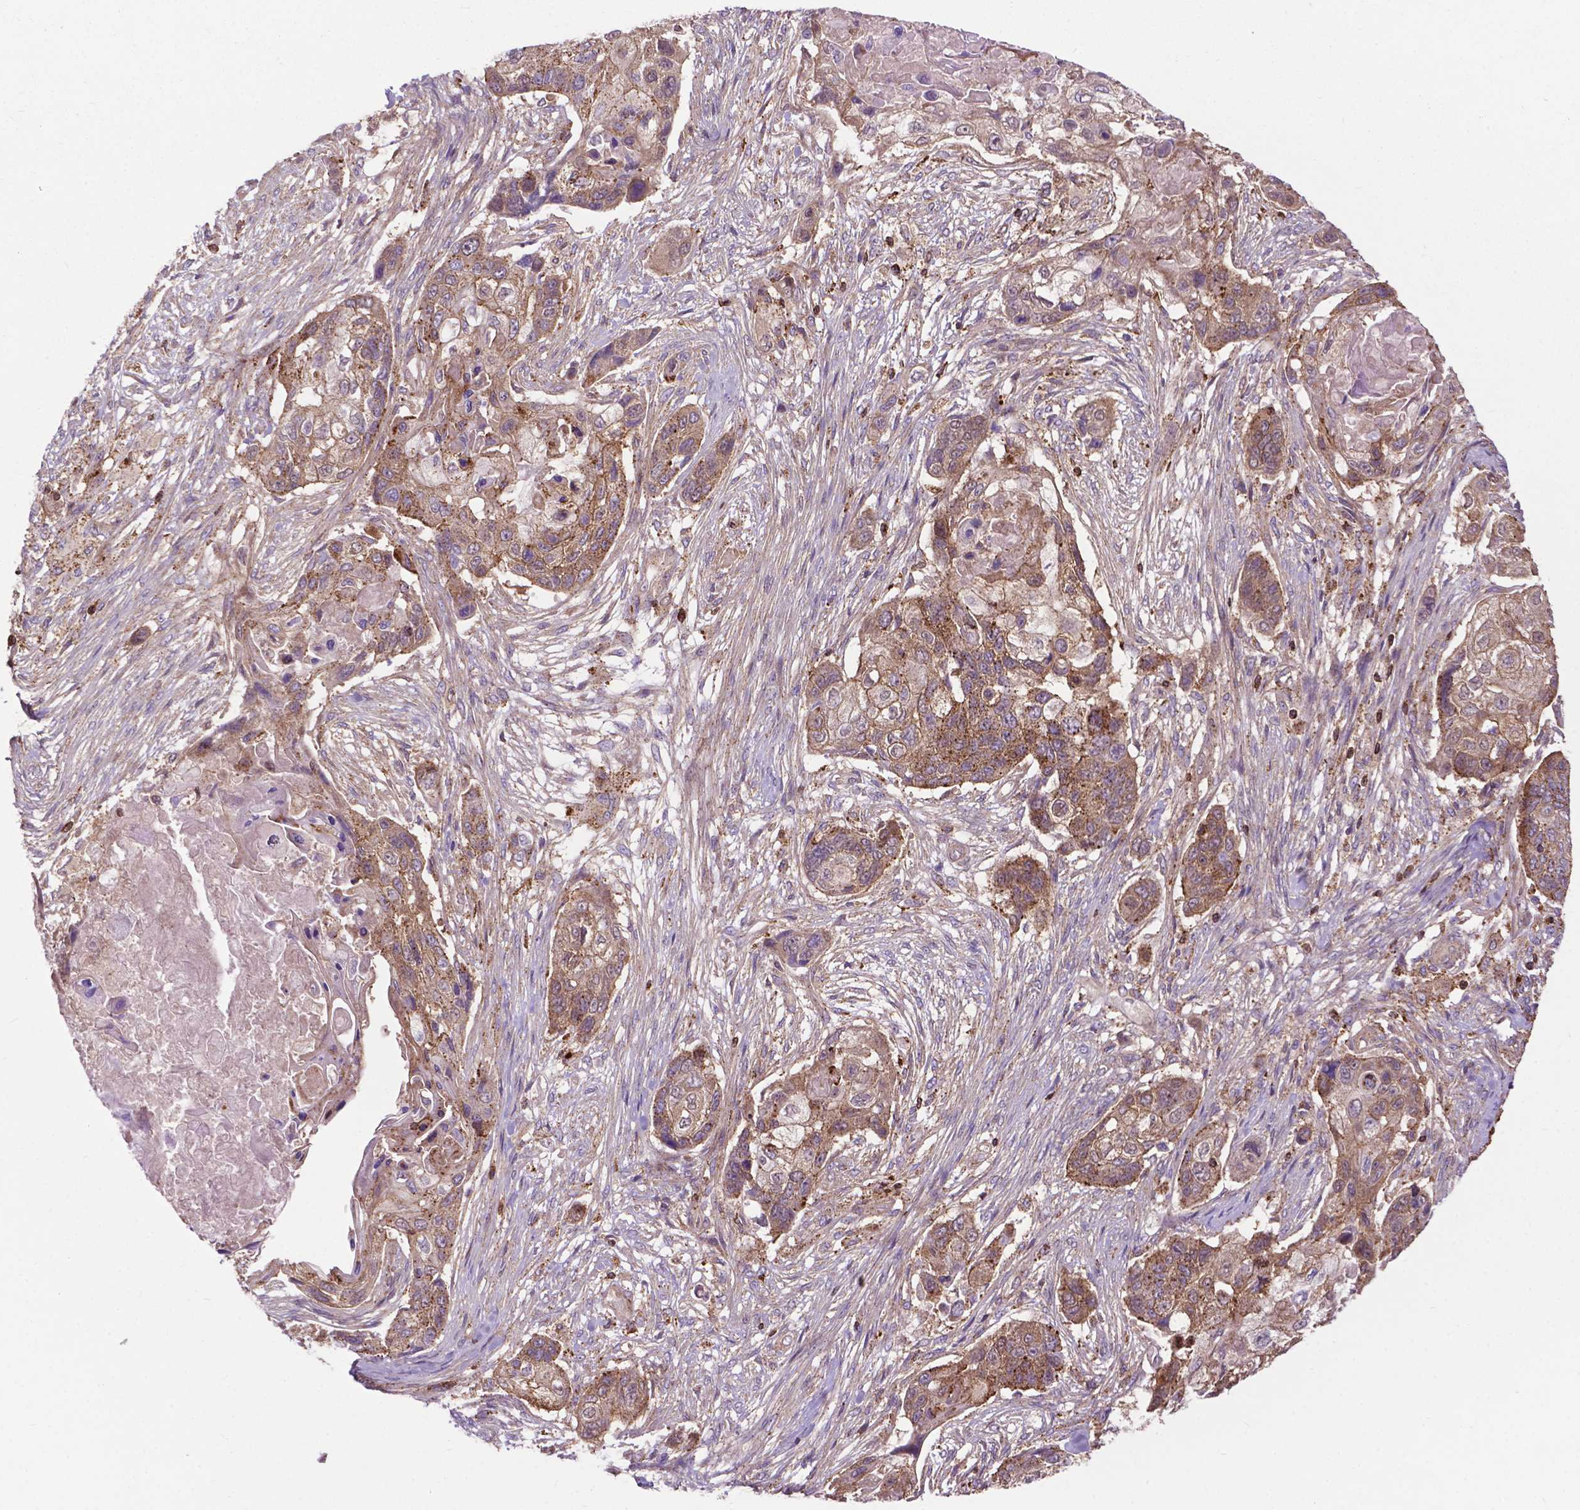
{"staining": {"intensity": "moderate", "quantity": ">75%", "location": "cytoplasmic/membranous"}, "tissue": "lung cancer", "cell_type": "Tumor cells", "image_type": "cancer", "snomed": [{"axis": "morphology", "description": "Squamous cell carcinoma, NOS"}, {"axis": "topography", "description": "Lung"}], "caption": "Brown immunohistochemical staining in human lung squamous cell carcinoma demonstrates moderate cytoplasmic/membranous positivity in approximately >75% of tumor cells.", "gene": "CHMP4A", "patient": {"sex": "male", "age": 69}}